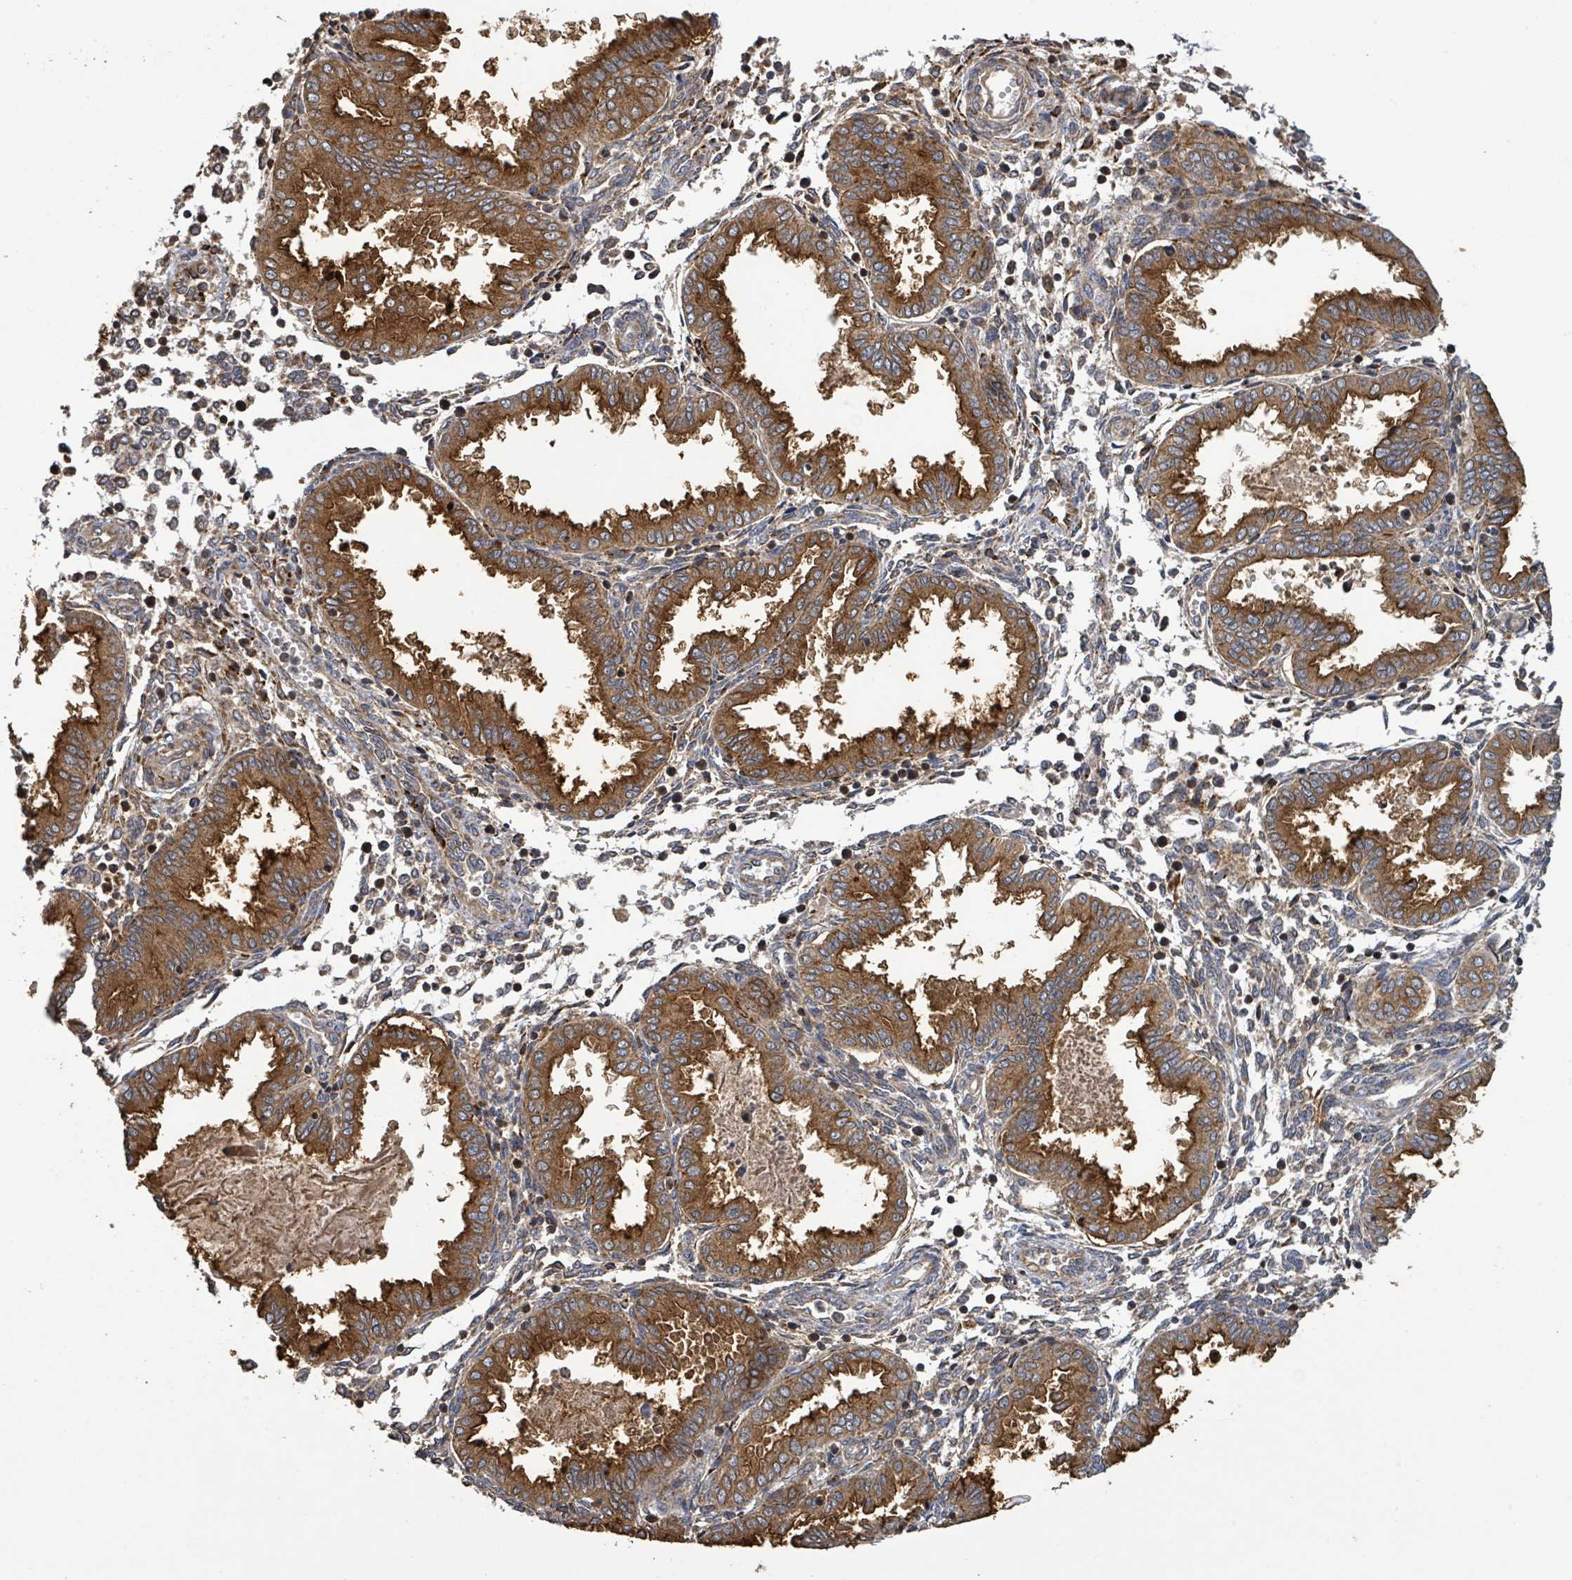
{"staining": {"intensity": "moderate", "quantity": "<25%", "location": "cytoplasmic/membranous"}, "tissue": "endometrium", "cell_type": "Cells in endometrial stroma", "image_type": "normal", "snomed": [{"axis": "morphology", "description": "Normal tissue, NOS"}, {"axis": "topography", "description": "Endometrium"}], "caption": "A photomicrograph of endometrium stained for a protein demonstrates moderate cytoplasmic/membranous brown staining in cells in endometrial stroma. The staining was performed using DAB (3,3'-diaminobenzidine) to visualize the protein expression in brown, while the nuclei were stained in blue with hematoxylin (Magnification: 20x).", "gene": "STARD4", "patient": {"sex": "female", "age": 33}}